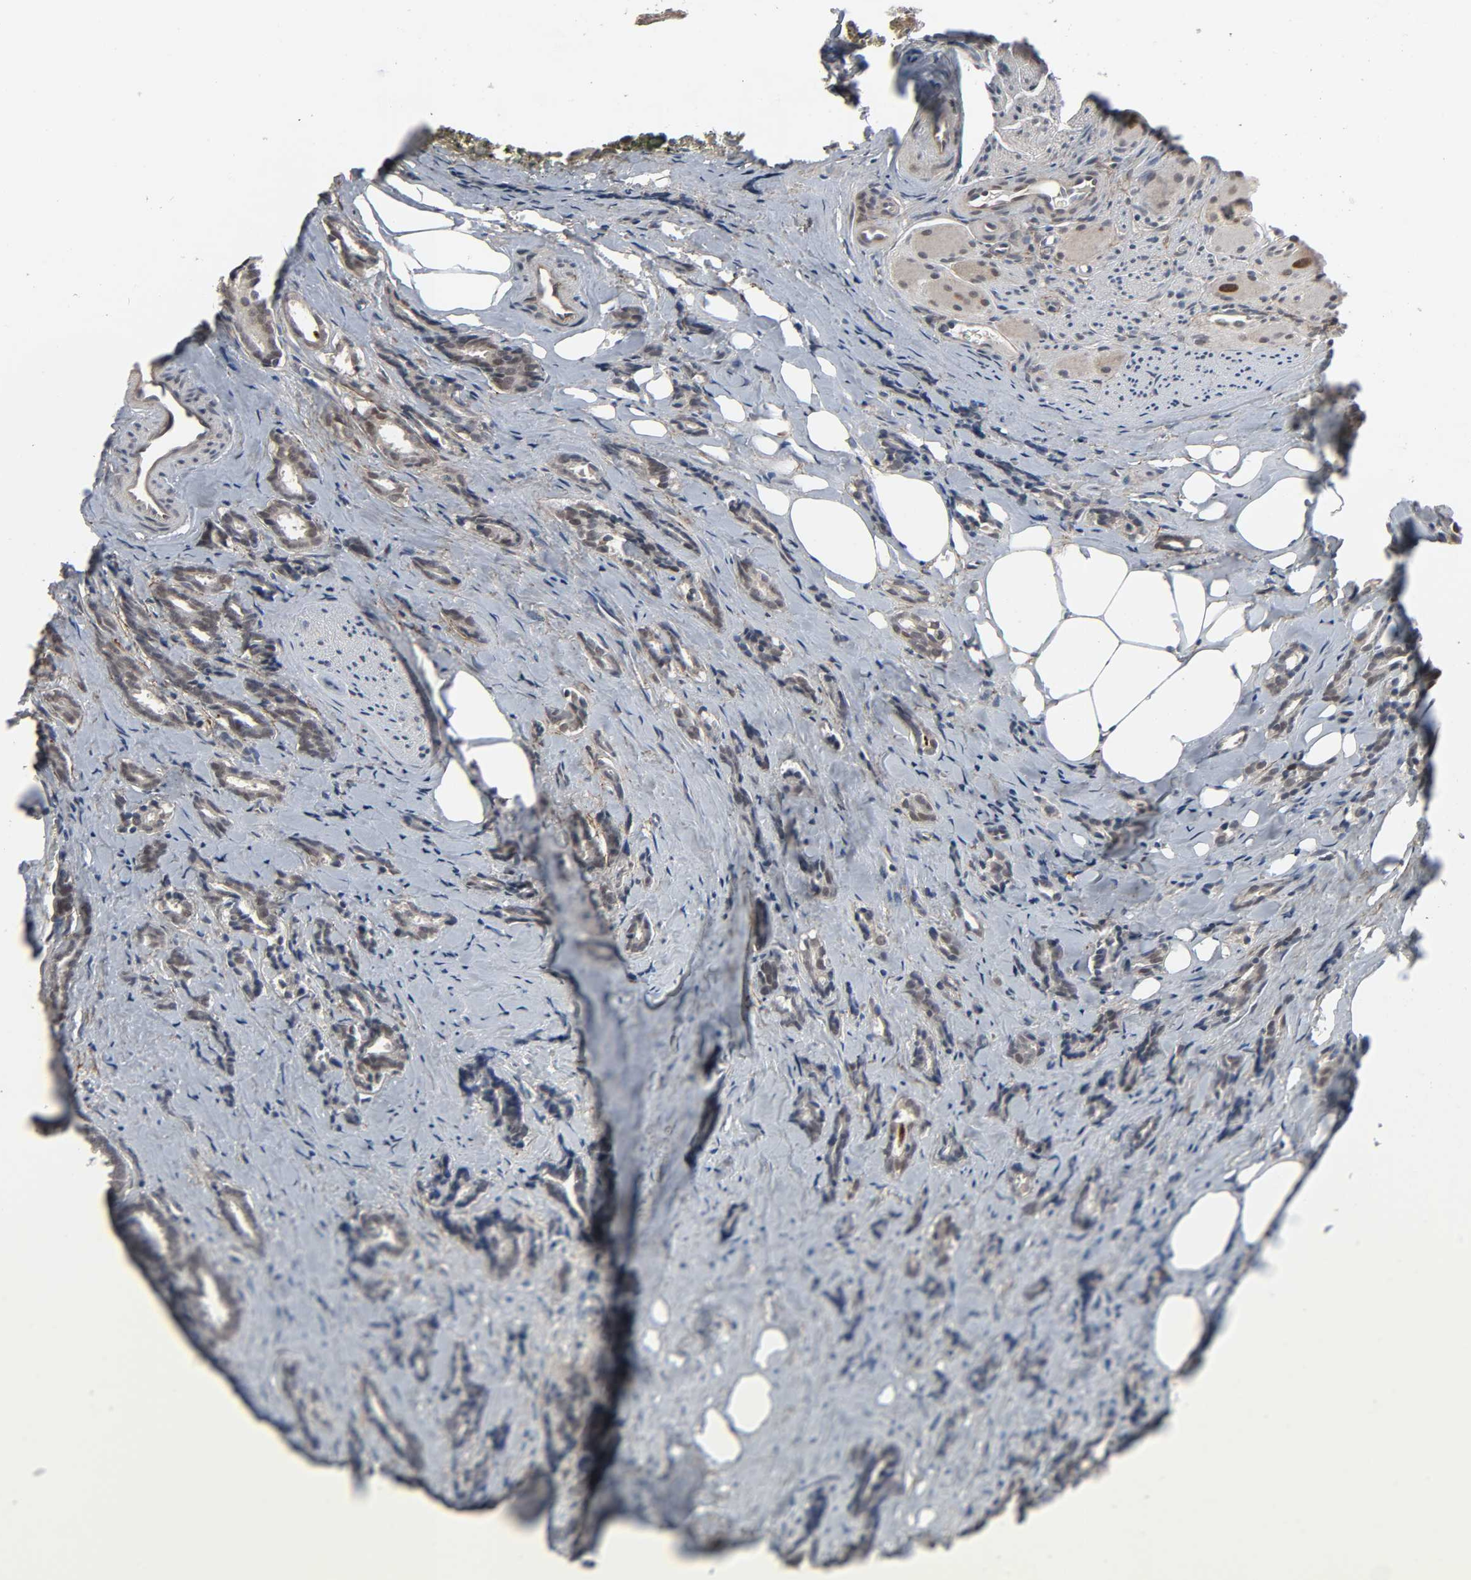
{"staining": {"intensity": "negative", "quantity": "none", "location": "none"}, "tissue": "prostate cancer", "cell_type": "Tumor cells", "image_type": "cancer", "snomed": [{"axis": "morphology", "description": "Adenocarcinoma, High grade"}, {"axis": "topography", "description": "Prostate"}], "caption": "The immunohistochemistry histopathology image has no significant positivity in tumor cells of prostate cancer (high-grade adenocarcinoma) tissue.", "gene": "ZNF222", "patient": {"sex": "male", "age": 67}}